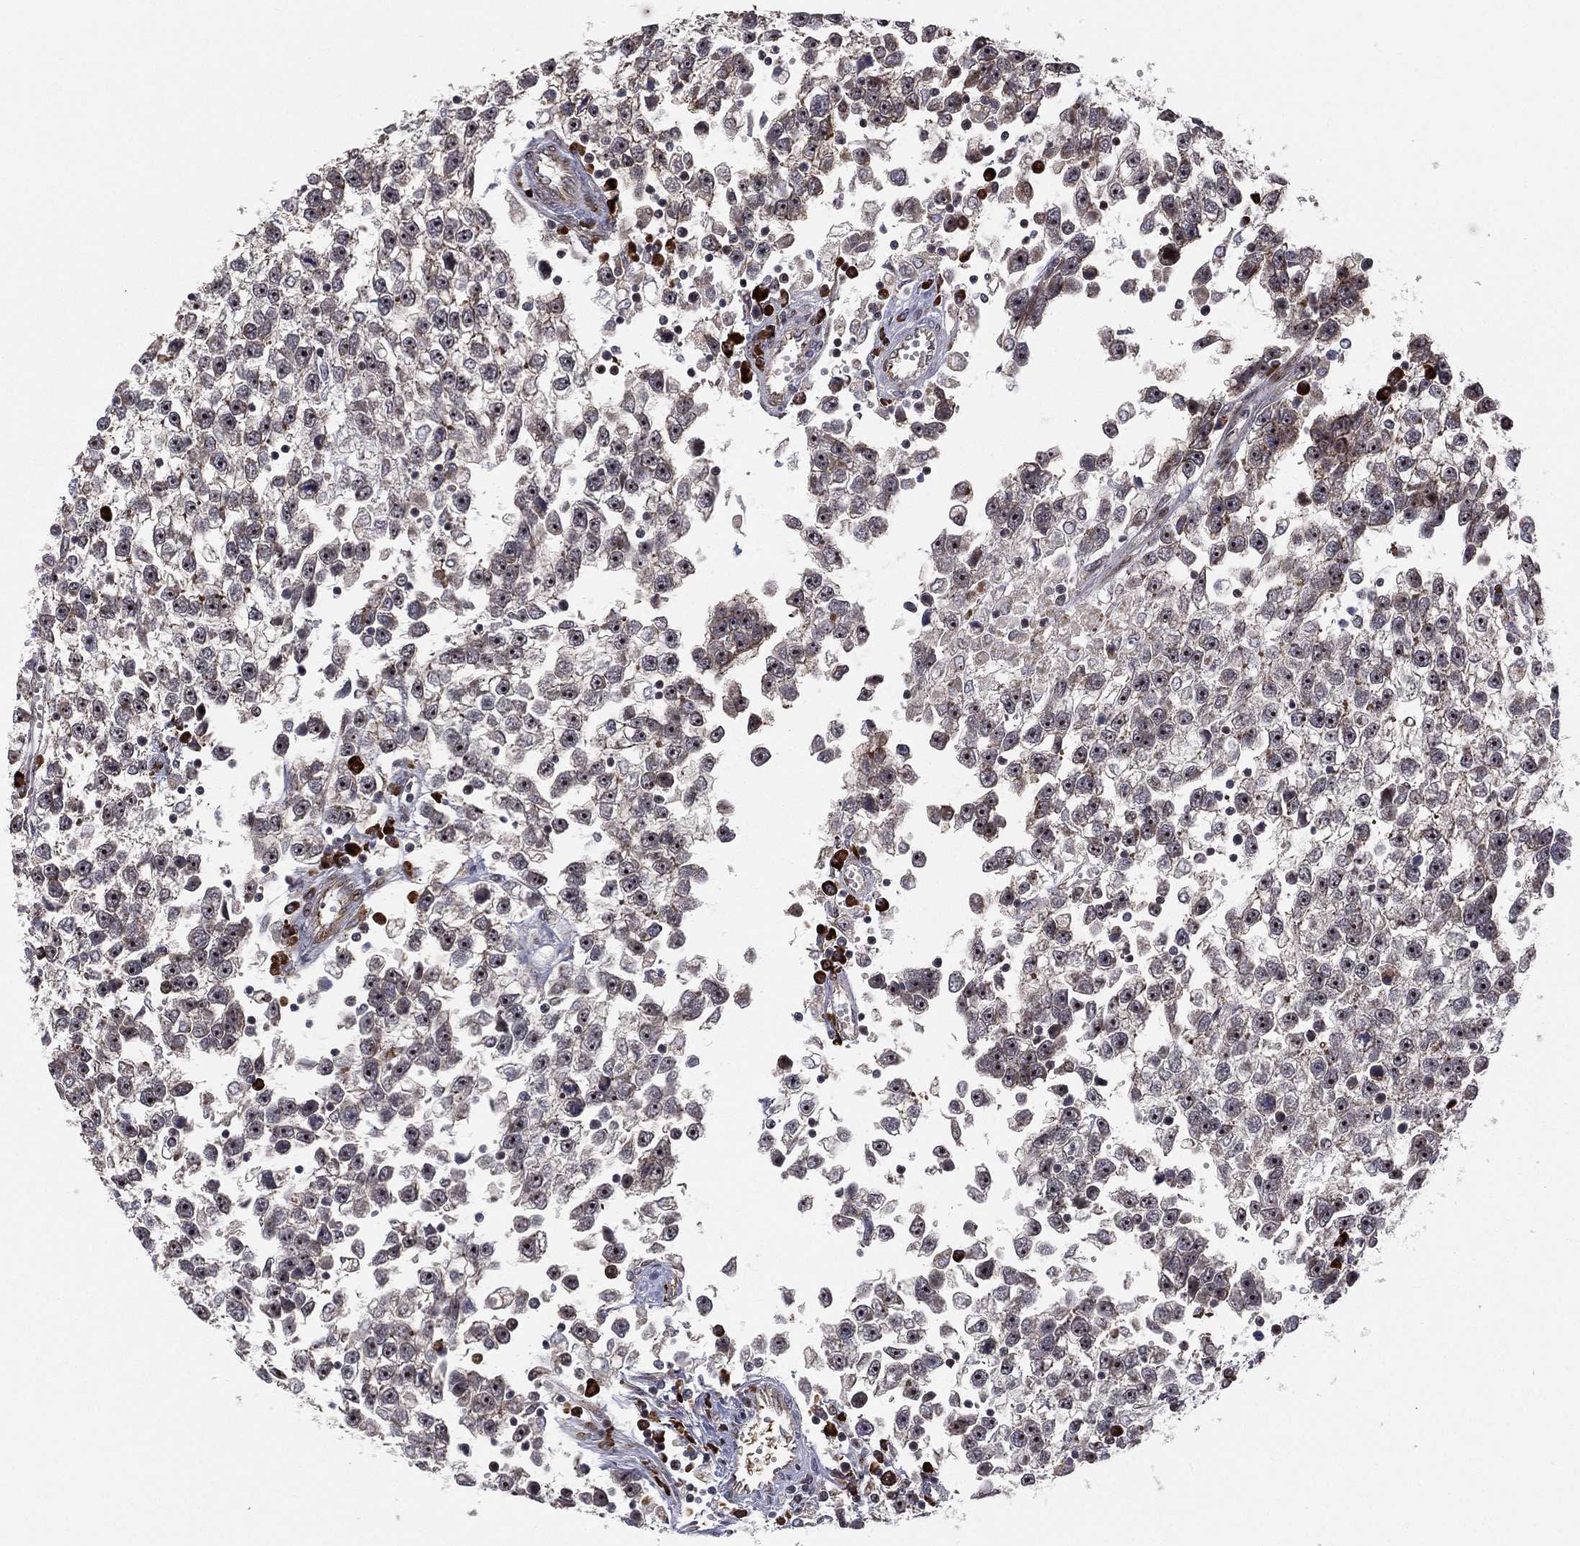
{"staining": {"intensity": "weak", "quantity": "25%-75%", "location": "cytoplasmic/membranous"}, "tissue": "testis cancer", "cell_type": "Tumor cells", "image_type": "cancer", "snomed": [{"axis": "morphology", "description": "Seminoma, NOS"}, {"axis": "topography", "description": "Testis"}], "caption": "A low amount of weak cytoplasmic/membranous expression is appreciated in about 25%-75% of tumor cells in testis cancer tissue. The staining is performed using DAB brown chromogen to label protein expression. The nuclei are counter-stained blue using hematoxylin.", "gene": "VHL", "patient": {"sex": "male", "age": 34}}